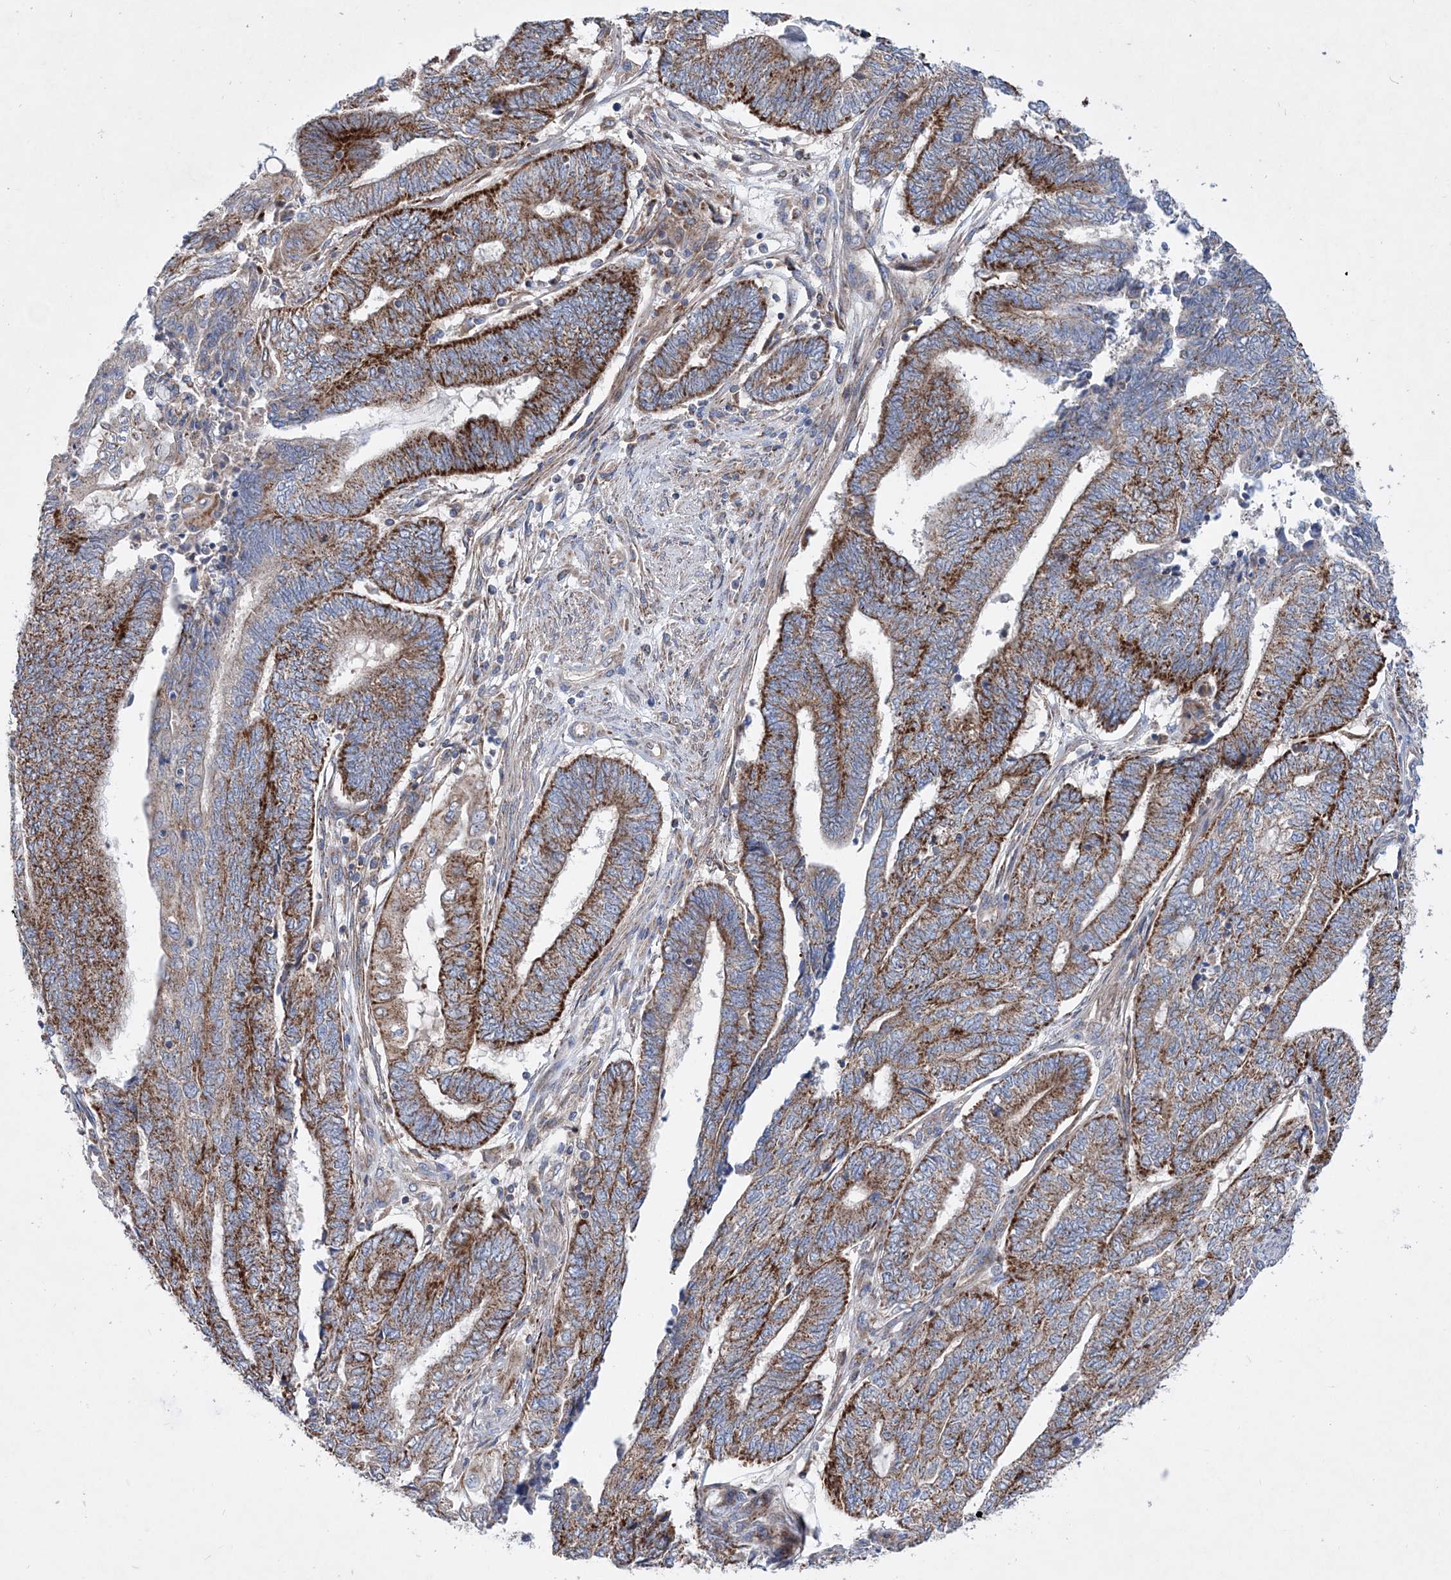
{"staining": {"intensity": "strong", "quantity": ">75%", "location": "cytoplasmic/membranous"}, "tissue": "endometrial cancer", "cell_type": "Tumor cells", "image_type": "cancer", "snomed": [{"axis": "morphology", "description": "Adenocarcinoma, NOS"}, {"axis": "topography", "description": "Uterus"}, {"axis": "topography", "description": "Endometrium"}], "caption": "IHC histopathology image of human endometrial cancer stained for a protein (brown), which demonstrates high levels of strong cytoplasmic/membranous positivity in about >75% of tumor cells.", "gene": "NGLY1", "patient": {"sex": "female", "age": 70}}